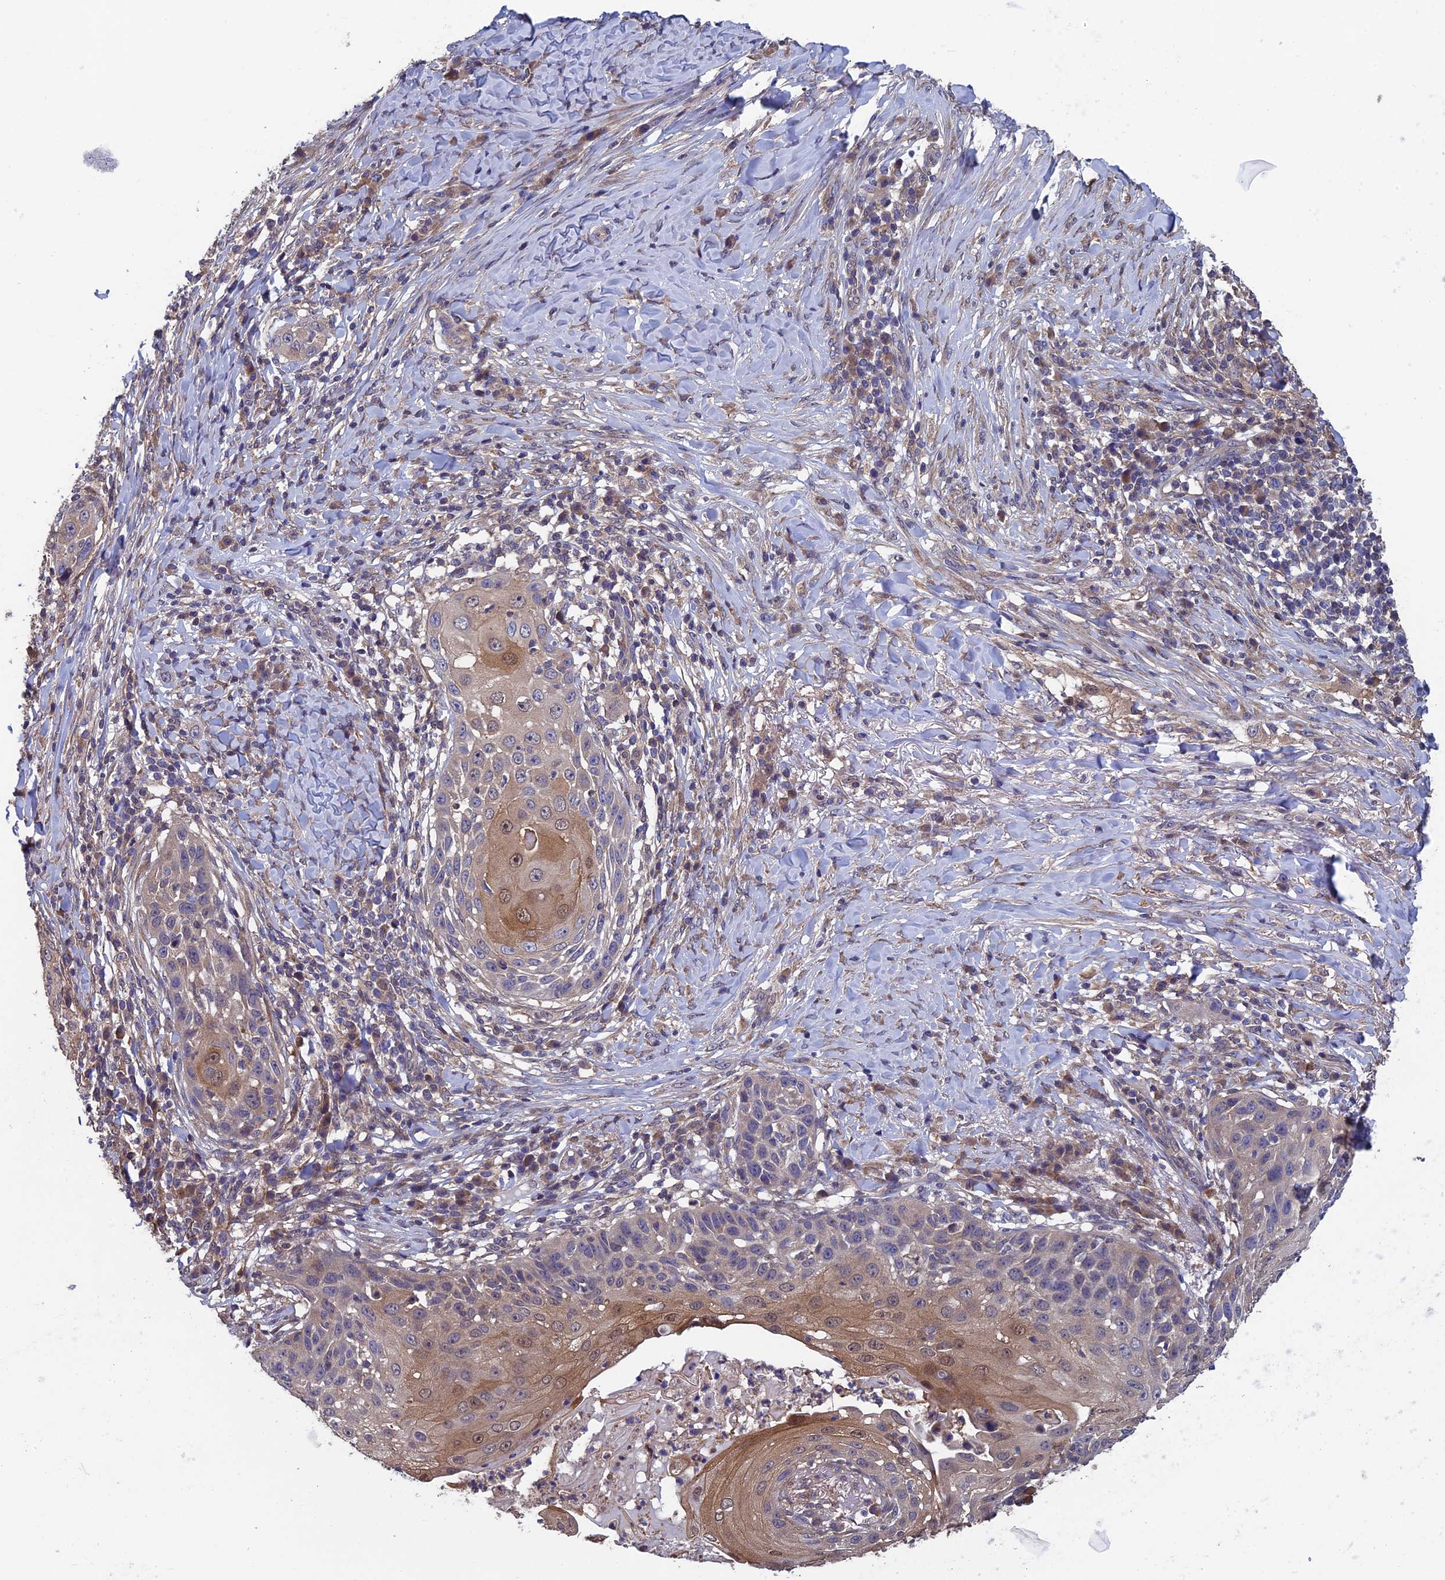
{"staining": {"intensity": "moderate", "quantity": "<25%", "location": "cytoplasmic/membranous,nuclear"}, "tissue": "skin cancer", "cell_type": "Tumor cells", "image_type": "cancer", "snomed": [{"axis": "morphology", "description": "Squamous cell carcinoma, NOS"}, {"axis": "topography", "description": "Skin"}], "caption": "High-power microscopy captured an immunohistochemistry (IHC) photomicrograph of squamous cell carcinoma (skin), revealing moderate cytoplasmic/membranous and nuclear staining in about <25% of tumor cells.", "gene": "LCMT1", "patient": {"sex": "female", "age": 44}}